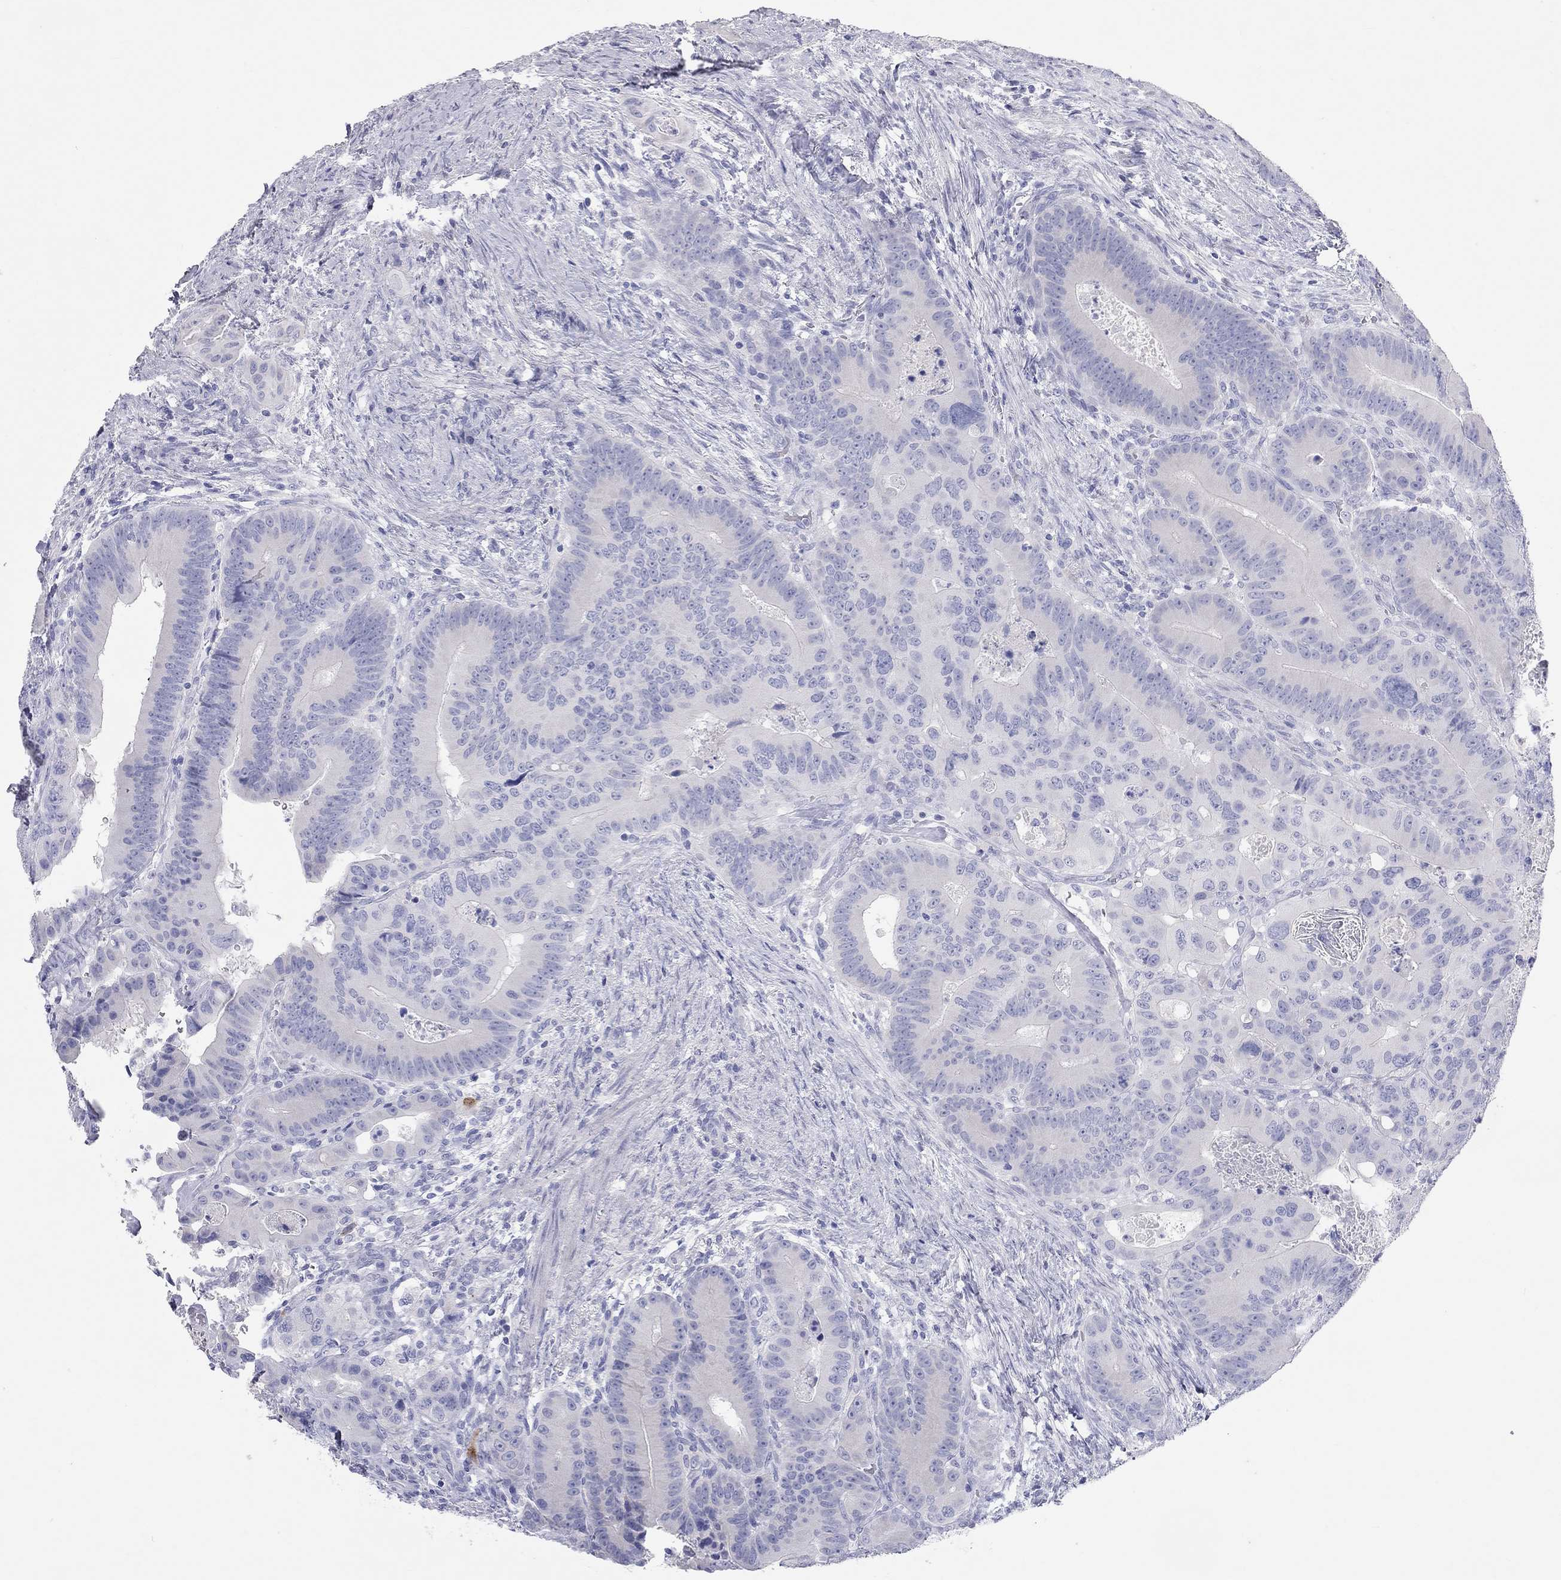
{"staining": {"intensity": "negative", "quantity": "none", "location": "none"}, "tissue": "colorectal cancer", "cell_type": "Tumor cells", "image_type": "cancer", "snomed": [{"axis": "morphology", "description": "Adenocarcinoma, NOS"}, {"axis": "topography", "description": "Rectum"}], "caption": "Tumor cells are negative for brown protein staining in colorectal cancer.", "gene": "PCDHGC5", "patient": {"sex": "male", "age": 64}}